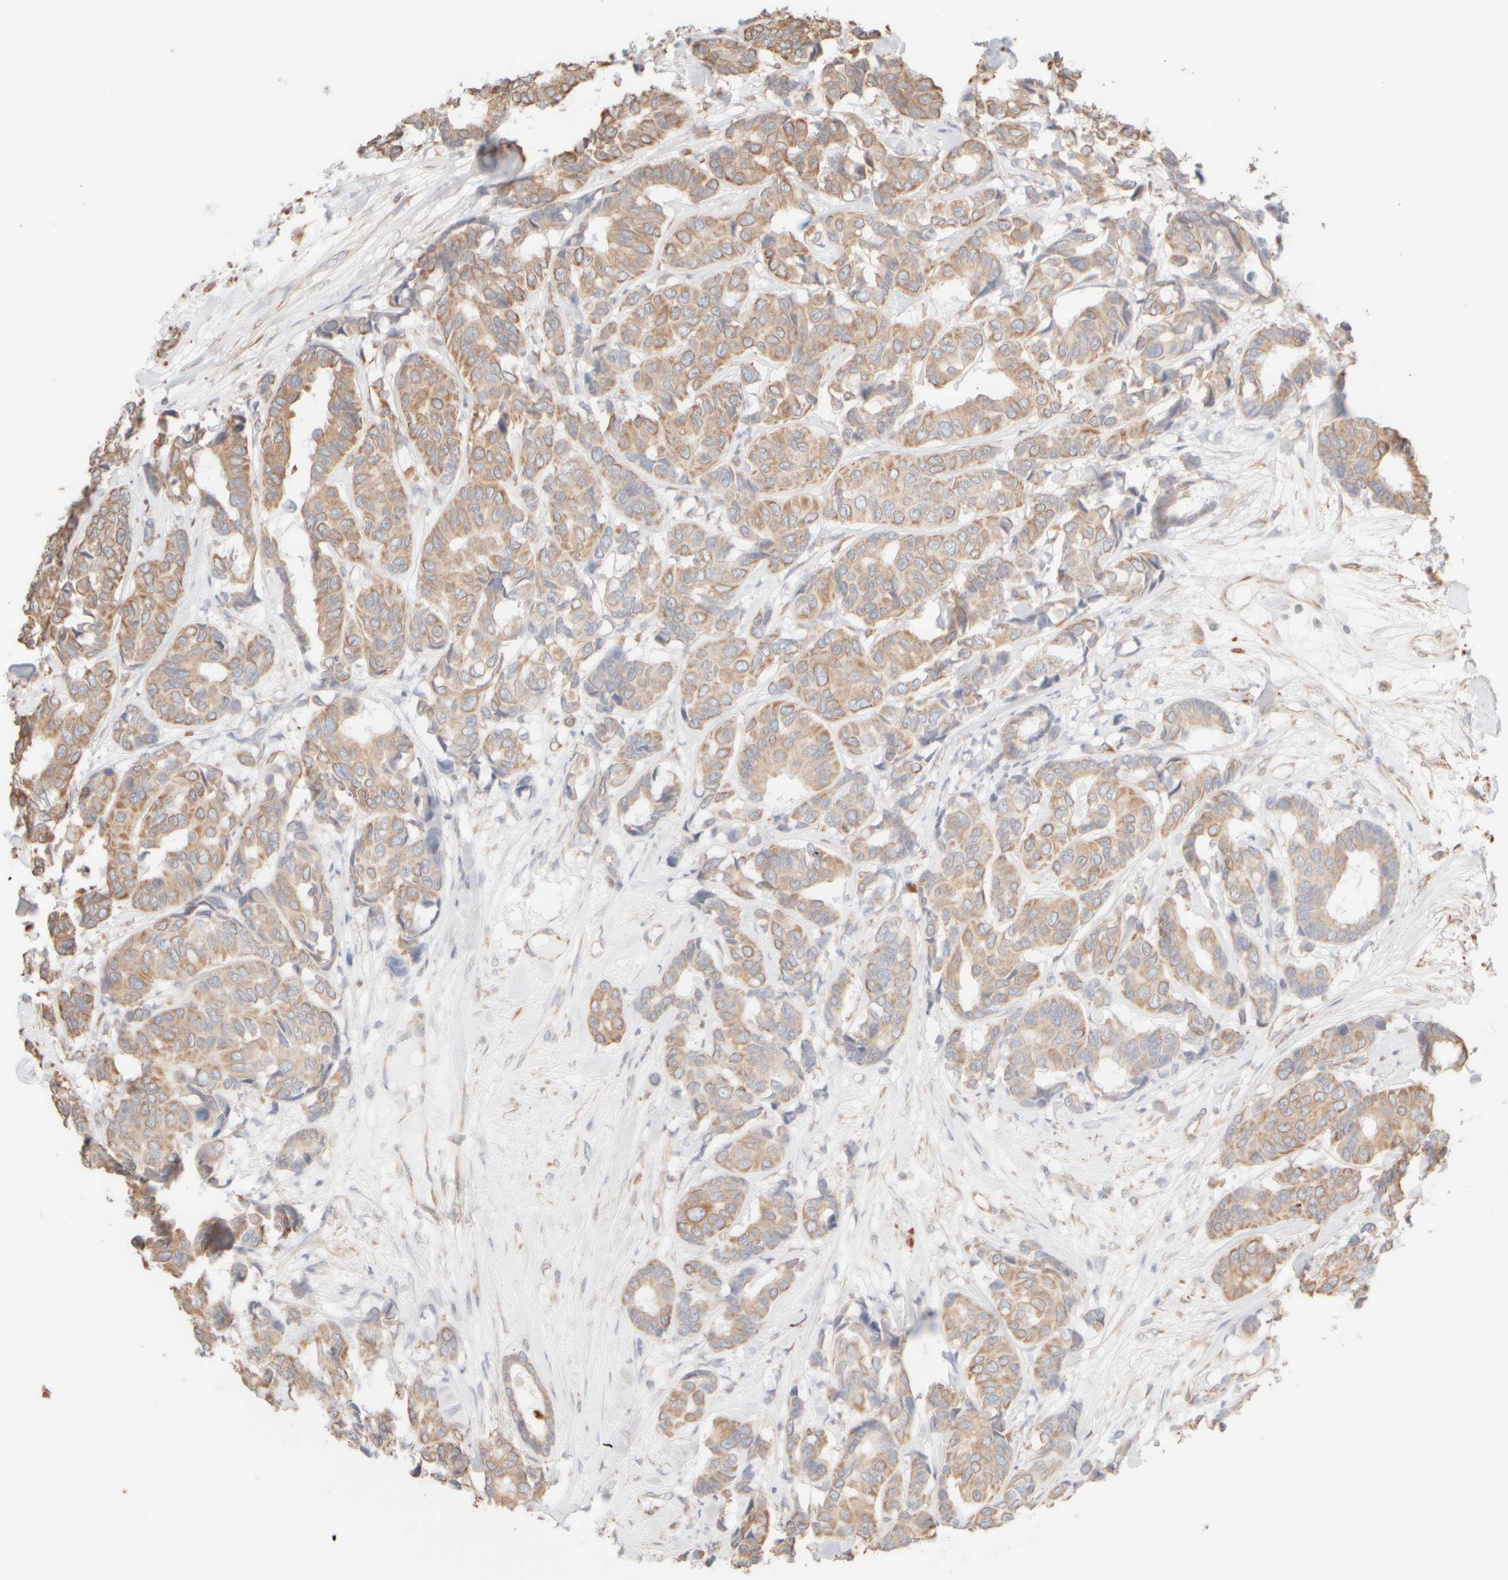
{"staining": {"intensity": "weak", "quantity": ">75%", "location": "cytoplasmic/membranous"}, "tissue": "breast cancer", "cell_type": "Tumor cells", "image_type": "cancer", "snomed": [{"axis": "morphology", "description": "Duct carcinoma"}, {"axis": "topography", "description": "Breast"}], "caption": "Weak cytoplasmic/membranous protein expression is seen in about >75% of tumor cells in breast cancer (infiltrating ductal carcinoma).", "gene": "KRT15", "patient": {"sex": "female", "age": 87}}